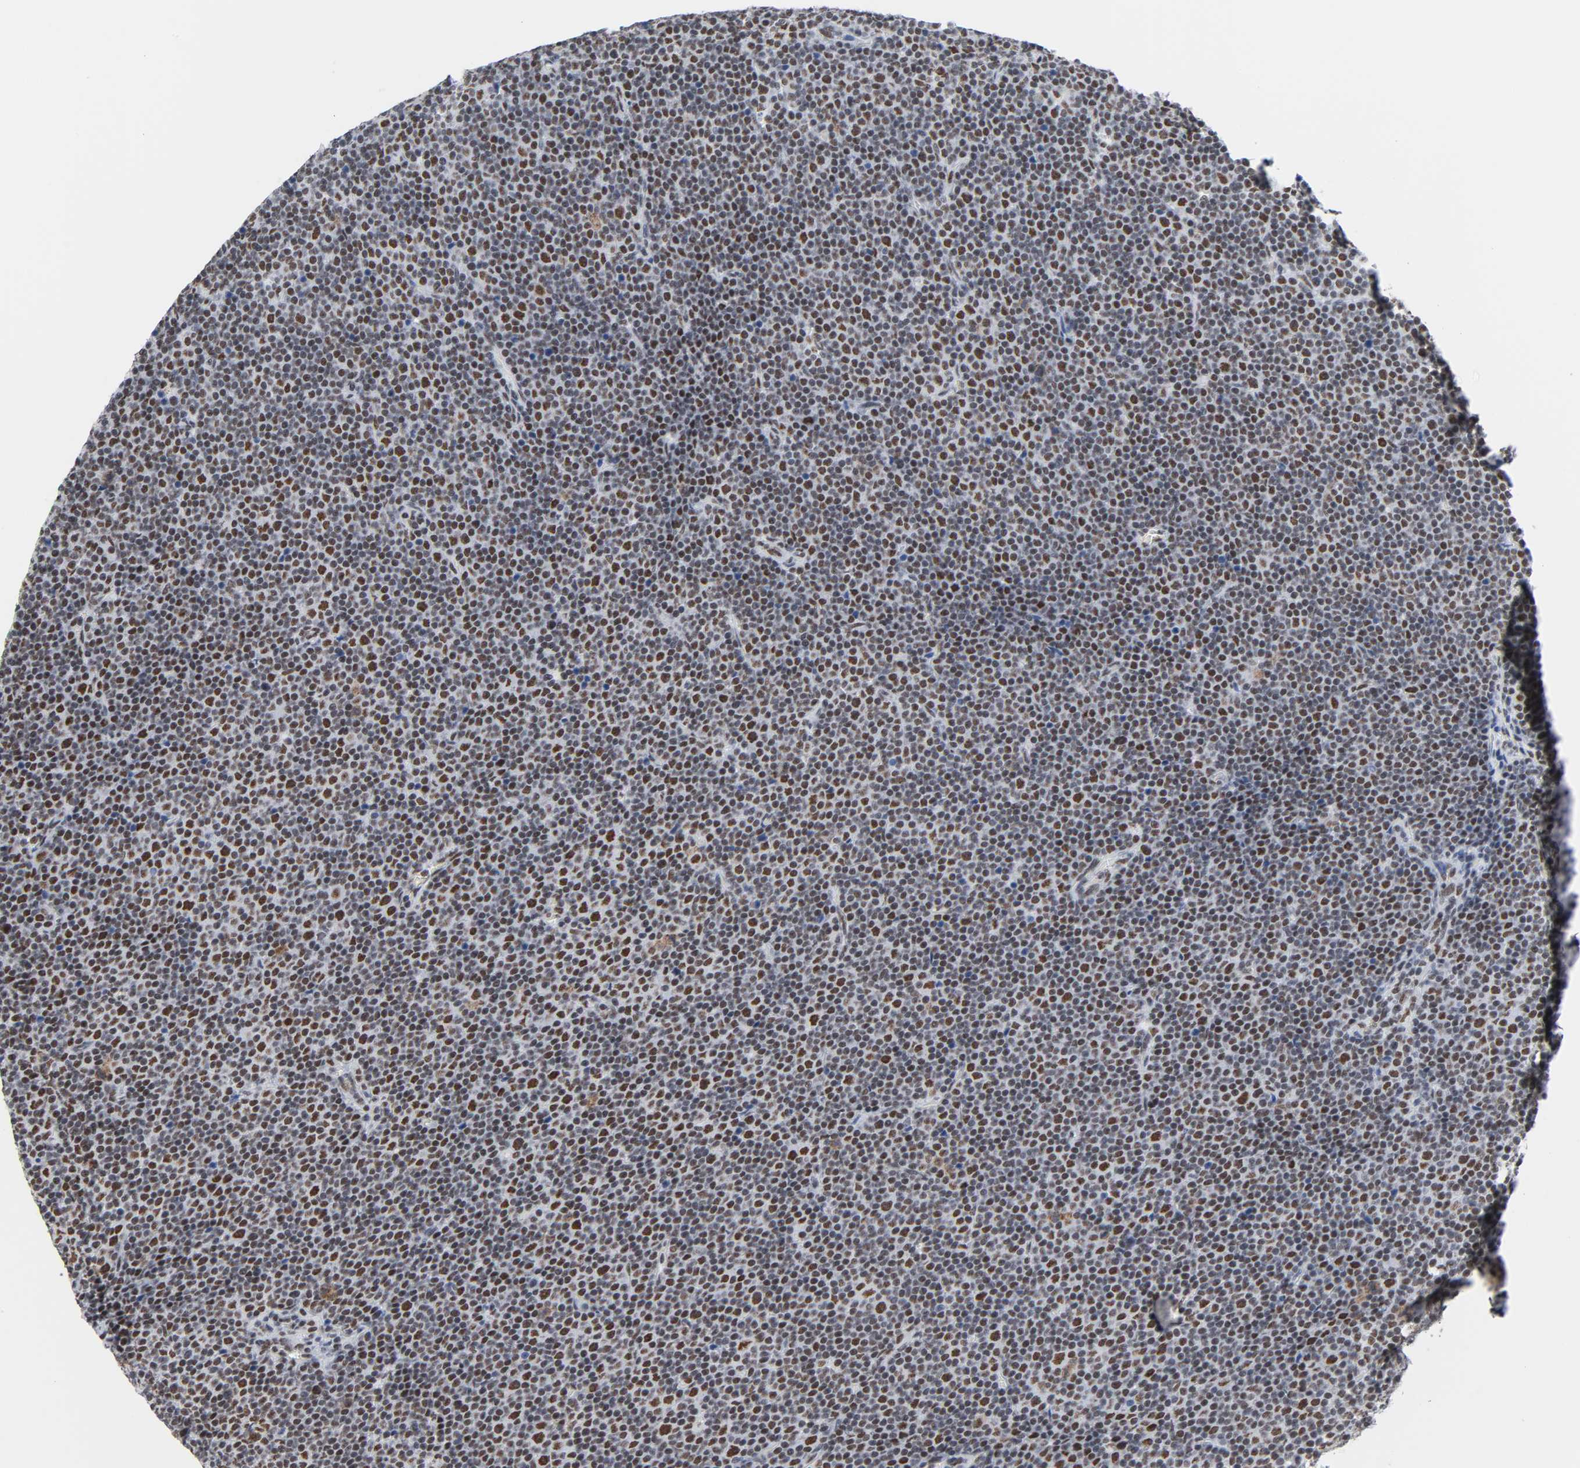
{"staining": {"intensity": "moderate", "quantity": ">75%", "location": "nuclear"}, "tissue": "lymphoma", "cell_type": "Tumor cells", "image_type": "cancer", "snomed": [{"axis": "morphology", "description": "Malignant lymphoma, non-Hodgkin's type, Low grade"}, {"axis": "topography", "description": "Lymph node"}], "caption": "A brown stain highlights moderate nuclear positivity of a protein in lymphoma tumor cells. Using DAB (brown) and hematoxylin (blue) stains, captured at high magnification using brightfield microscopy.", "gene": "CSTF2", "patient": {"sex": "female", "age": 67}}